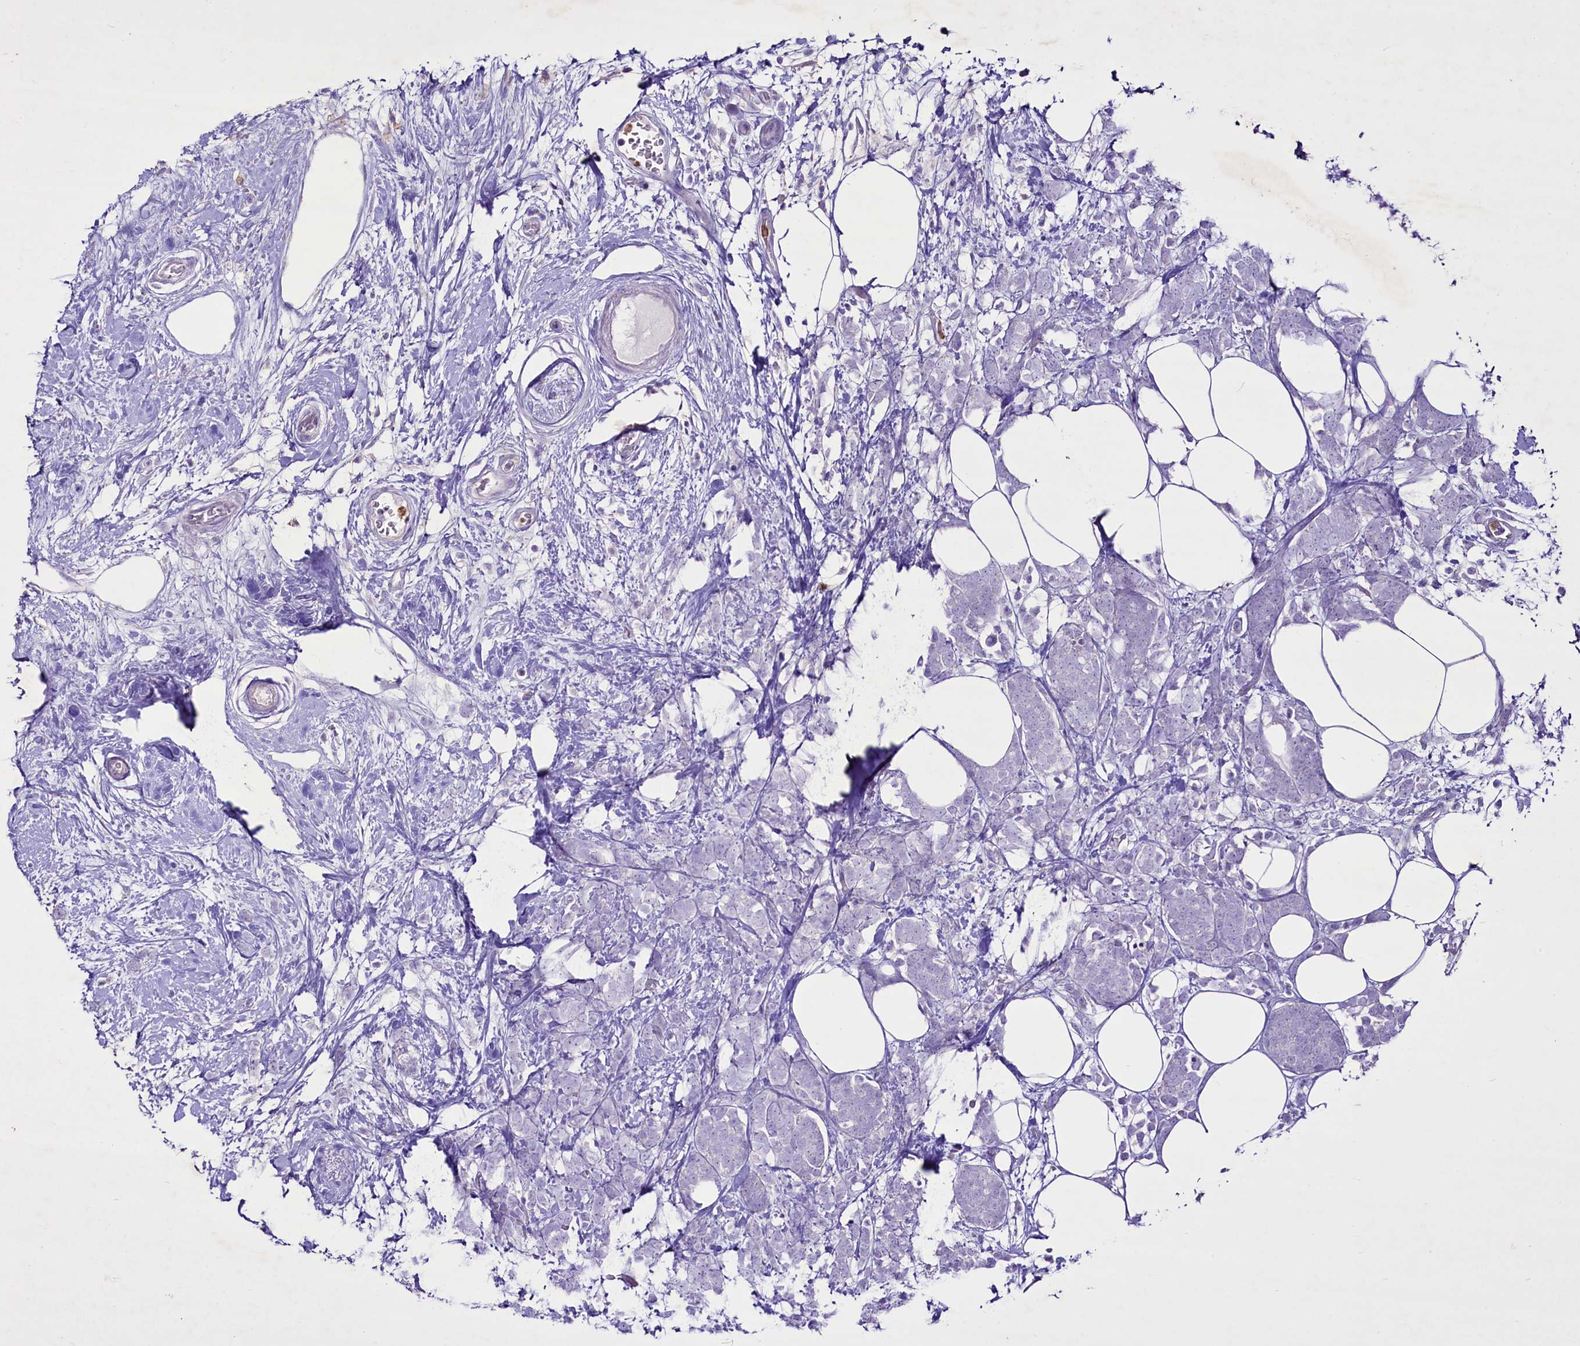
{"staining": {"intensity": "negative", "quantity": "none", "location": "none"}, "tissue": "breast cancer", "cell_type": "Tumor cells", "image_type": "cancer", "snomed": [{"axis": "morphology", "description": "Lobular carcinoma"}, {"axis": "topography", "description": "Breast"}], "caption": "DAB (3,3'-diaminobenzidine) immunohistochemical staining of human lobular carcinoma (breast) demonstrates no significant staining in tumor cells. (DAB (3,3'-diaminobenzidine) IHC visualized using brightfield microscopy, high magnification).", "gene": "FAM209B", "patient": {"sex": "female", "age": 58}}